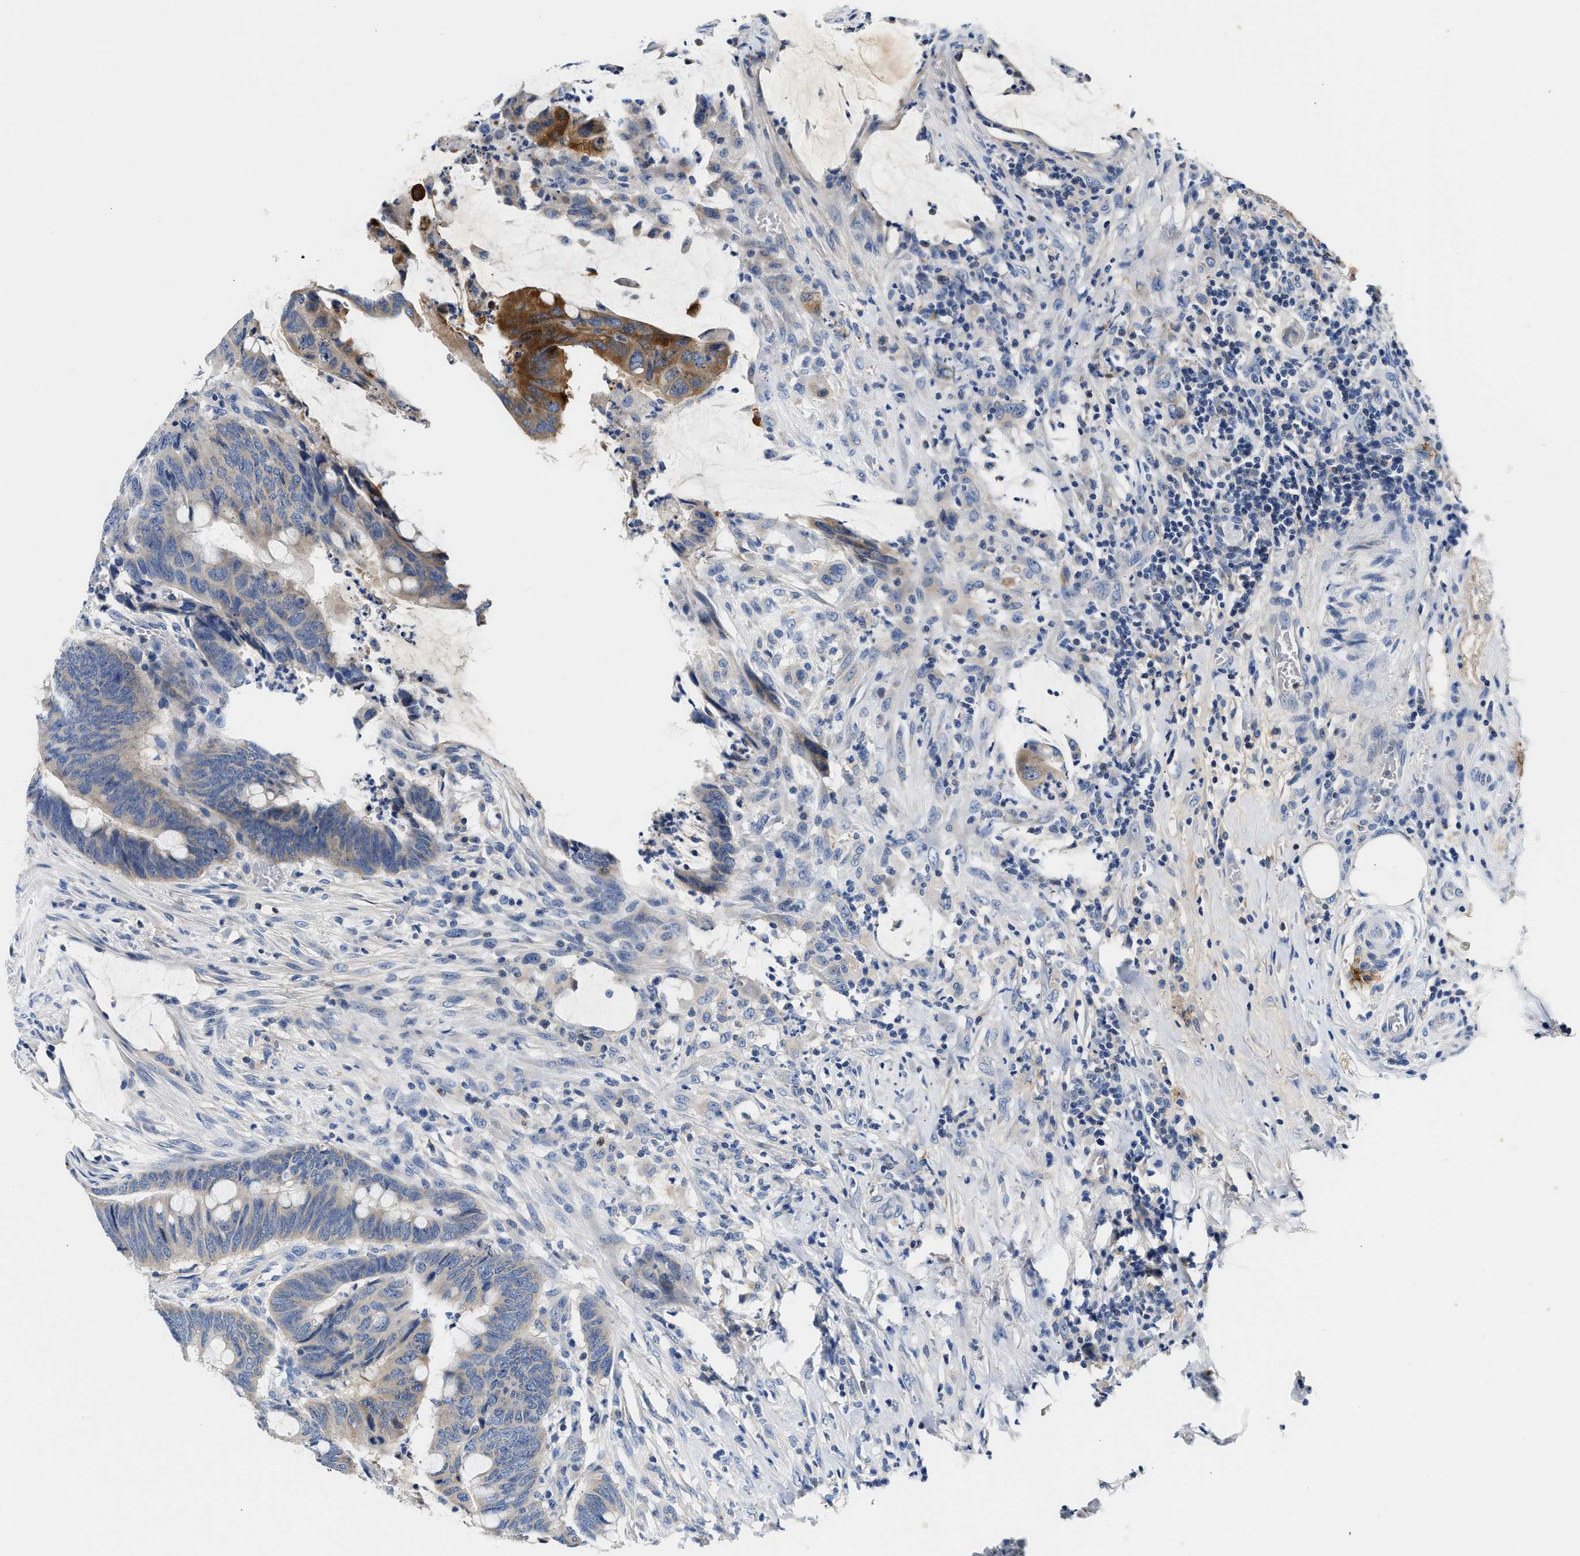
{"staining": {"intensity": "strong", "quantity": "<25%", "location": "cytoplasmic/membranous"}, "tissue": "colorectal cancer", "cell_type": "Tumor cells", "image_type": "cancer", "snomed": [{"axis": "morphology", "description": "Normal tissue, NOS"}, {"axis": "morphology", "description": "Adenocarcinoma, NOS"}, {"axis": "topography", "description": "Rectum"}, {"axis": "topography", "description": "Peripheral nerve tissue"}], "caption": "Human adenocarcinoma (colorectal) stained for a protein (brown) displays strong cytoplasmic/membranous positive expression in approximately <25% of tumor cells.", "gene": "TUT7", "patient": {"sex": "male", "age": 92}}